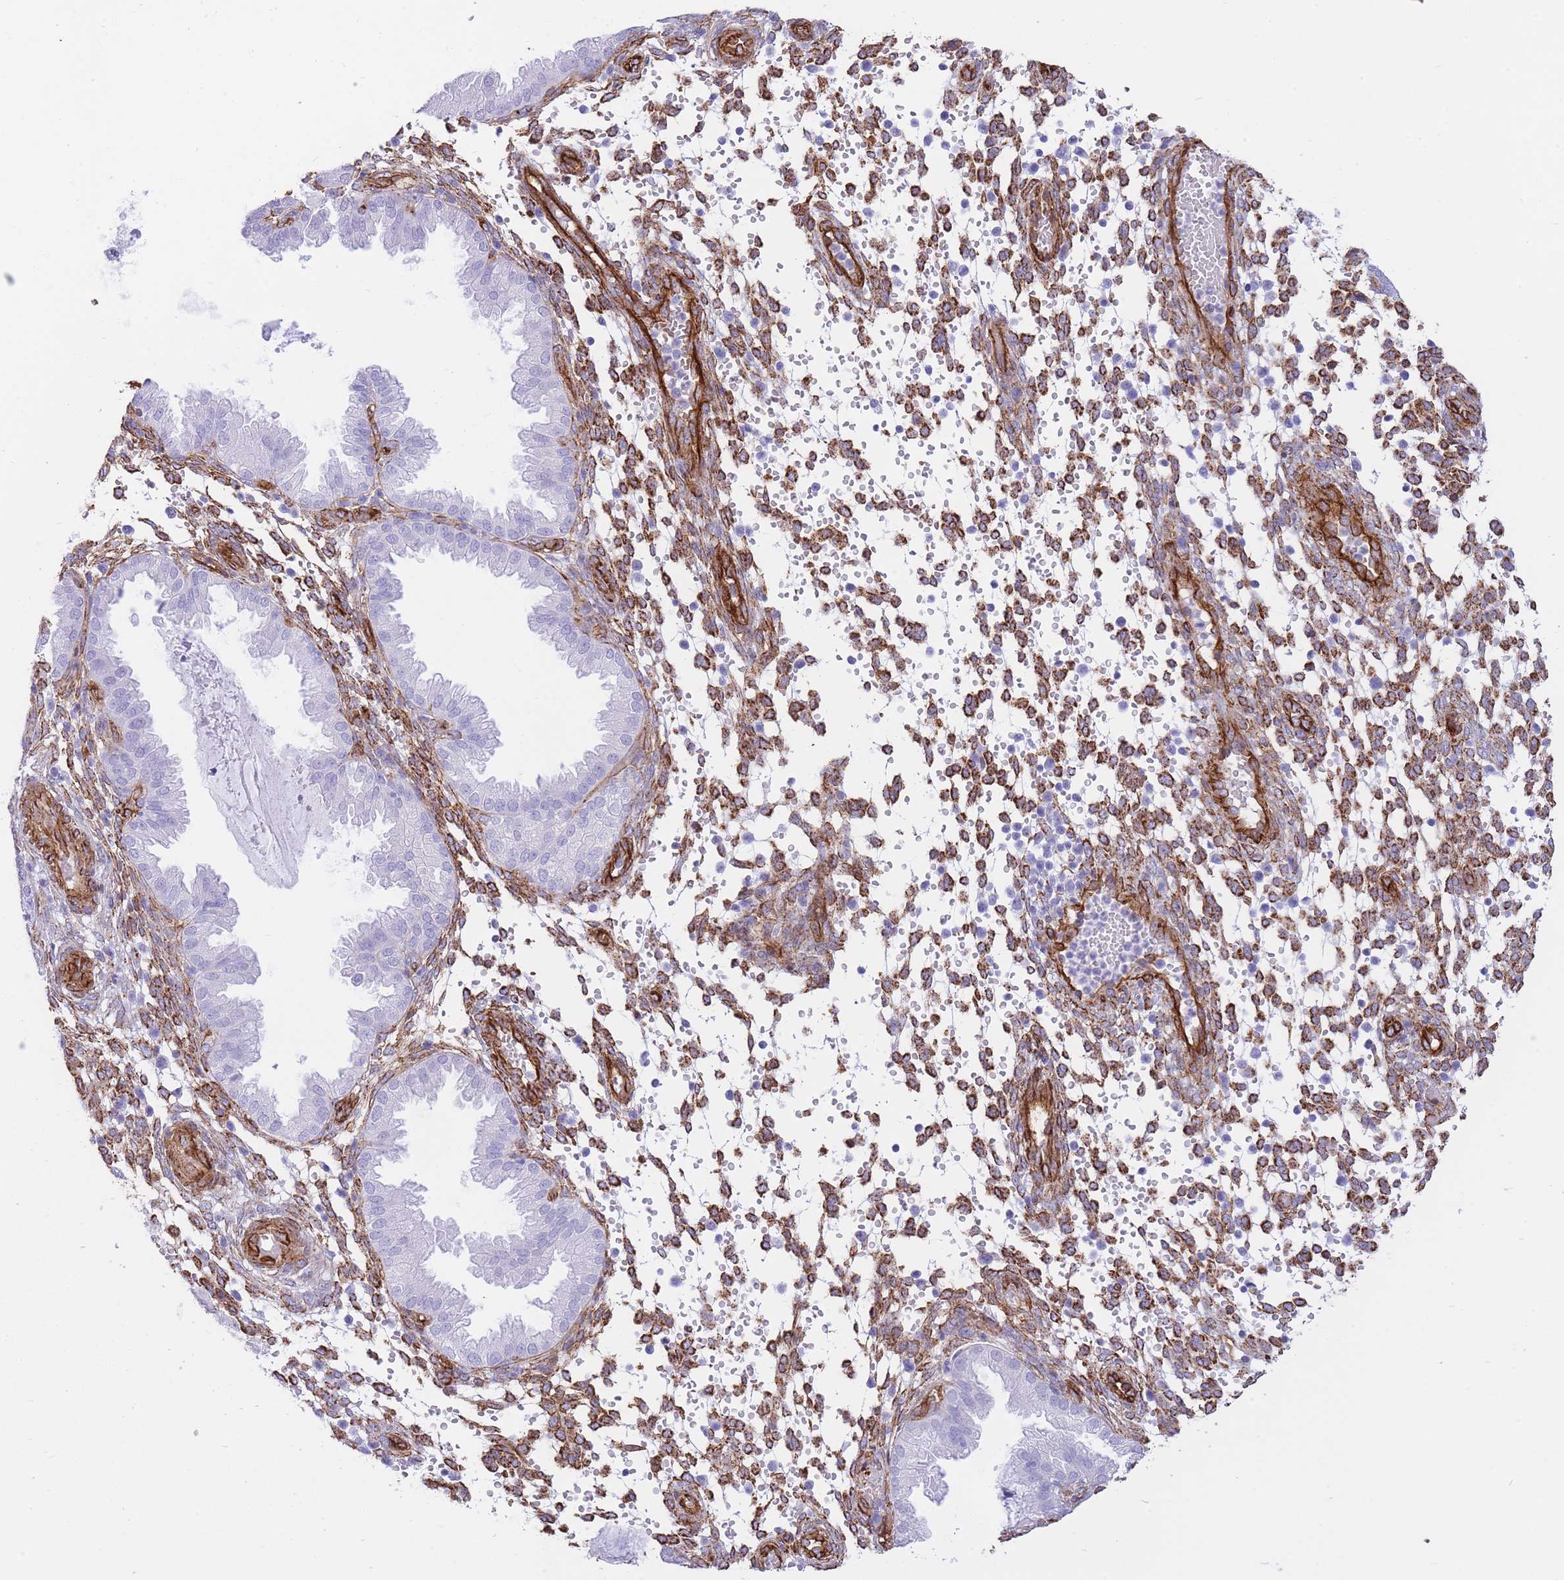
{"staining": {"intensity": "strong", "quantity": "25%-75%", "location": "cytoplasmic/membranous"}, "tissue": "endometrium", "cell_type": "Cells in endometrial stroma", "image_type": "normal", "snomed": [{"axis": "morphology", "description": "Normal tissue, NOS"}, {"axis": "topography", "description": "Endometrium"}], "caption": "Approximately 25%-75% of cells in endometrial stroma in normal human endometrium show strong cytoplasmic/membranous protein positivity as visualized by brown immunohistochemical staining.", "gene": "CAVIN1", "patient": {"sex": "female", "age": 33}}